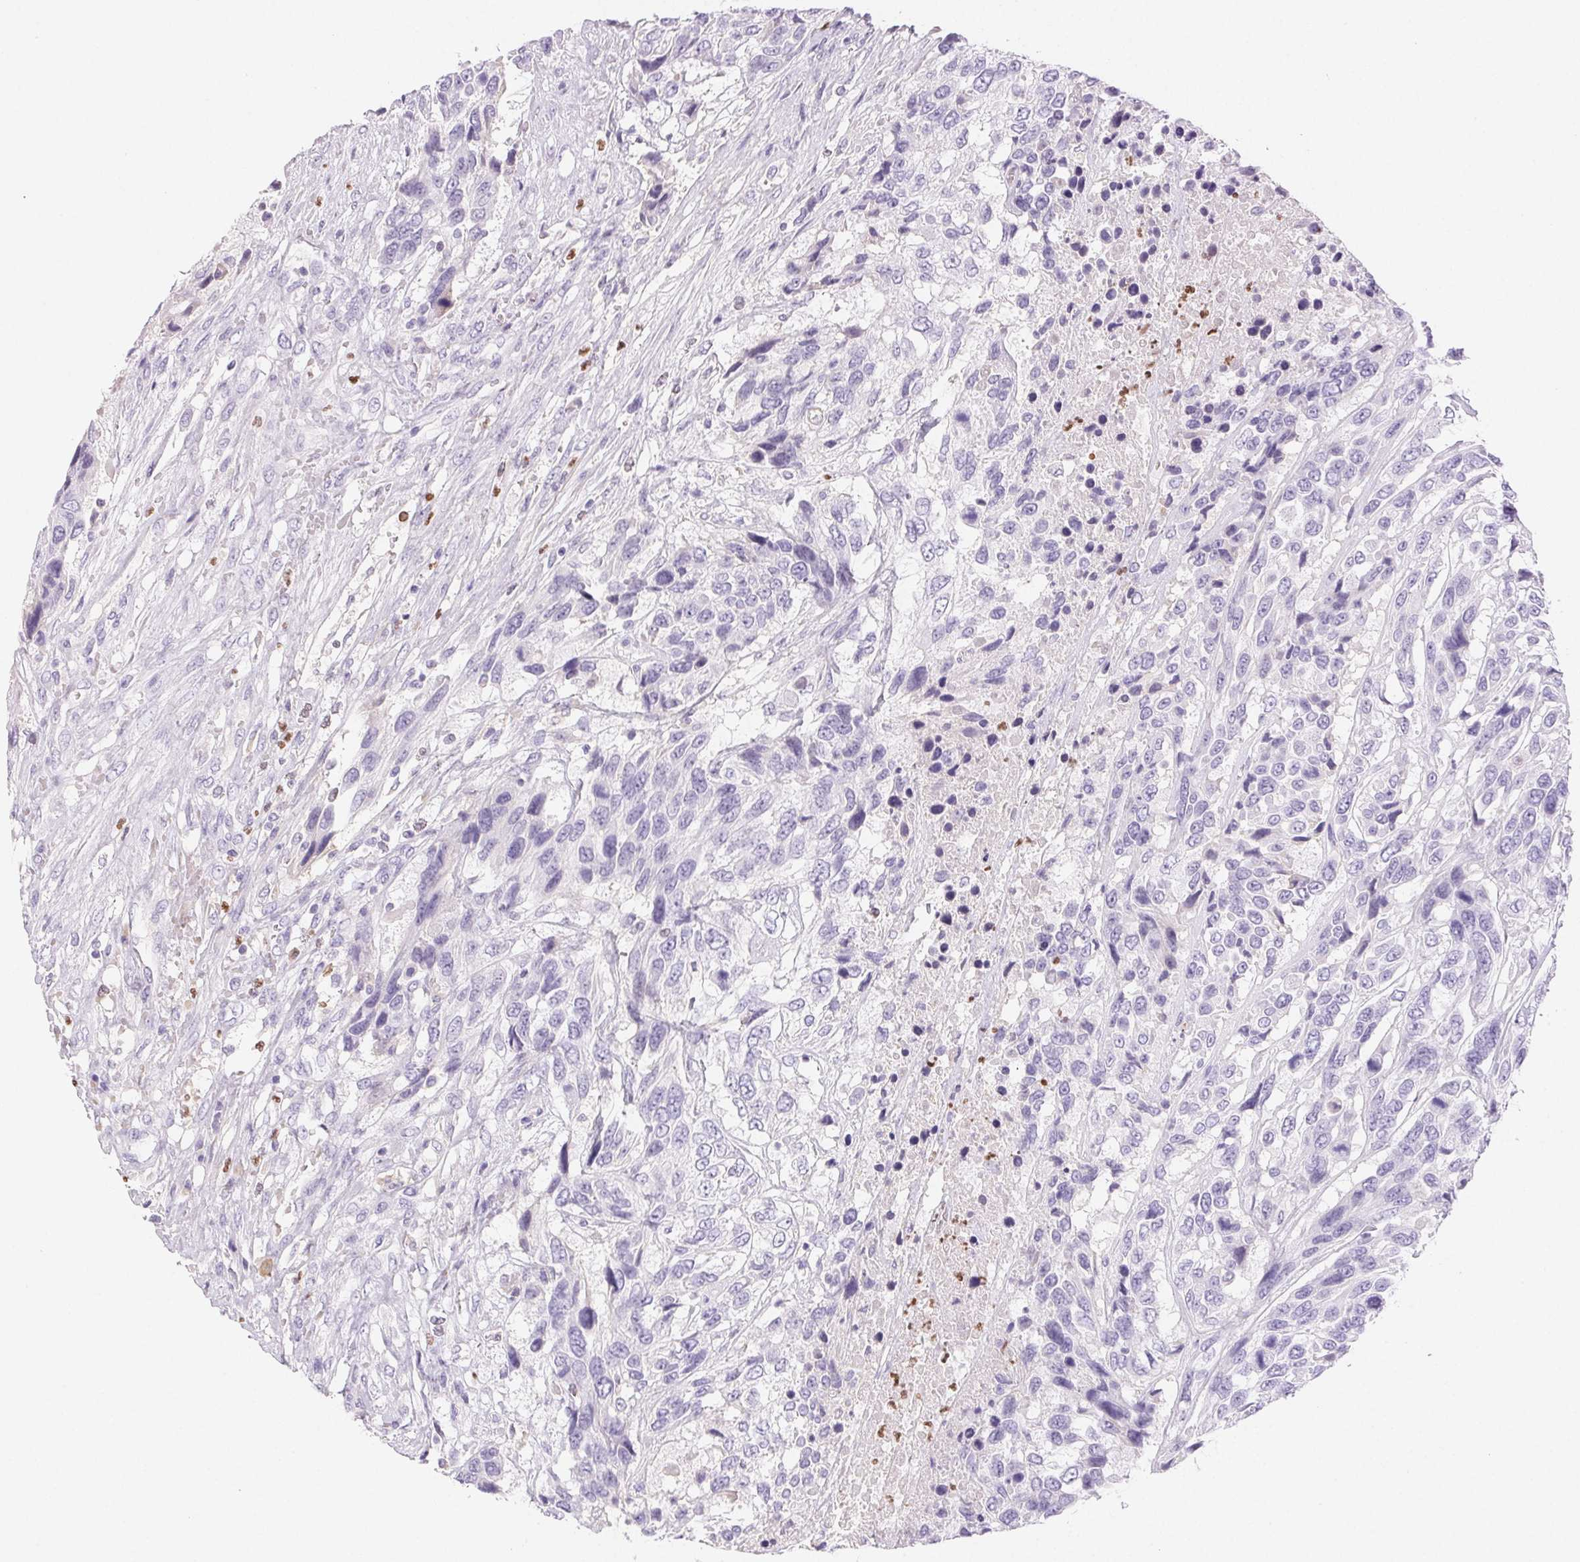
{"staining": {"intensity": "negative", "quantity": "none", "location": "none"}, "tissue": "urothelial cancer", "cell_type": "Tumor cells", "image_type": "cancer", "snomed": [{"axis": "morphology", "description": "Urothelial carcinoma, High grade"}, {"axis": "topography", "description": "Urinary bladder"}], "caption": "Tumor cells are negative for brown protein staining in urothelial carcinoma (high-grade). (DAB IHC, high magnification).", "gene": "PADI4", "patient": {"sex": "female", "age": 70}}